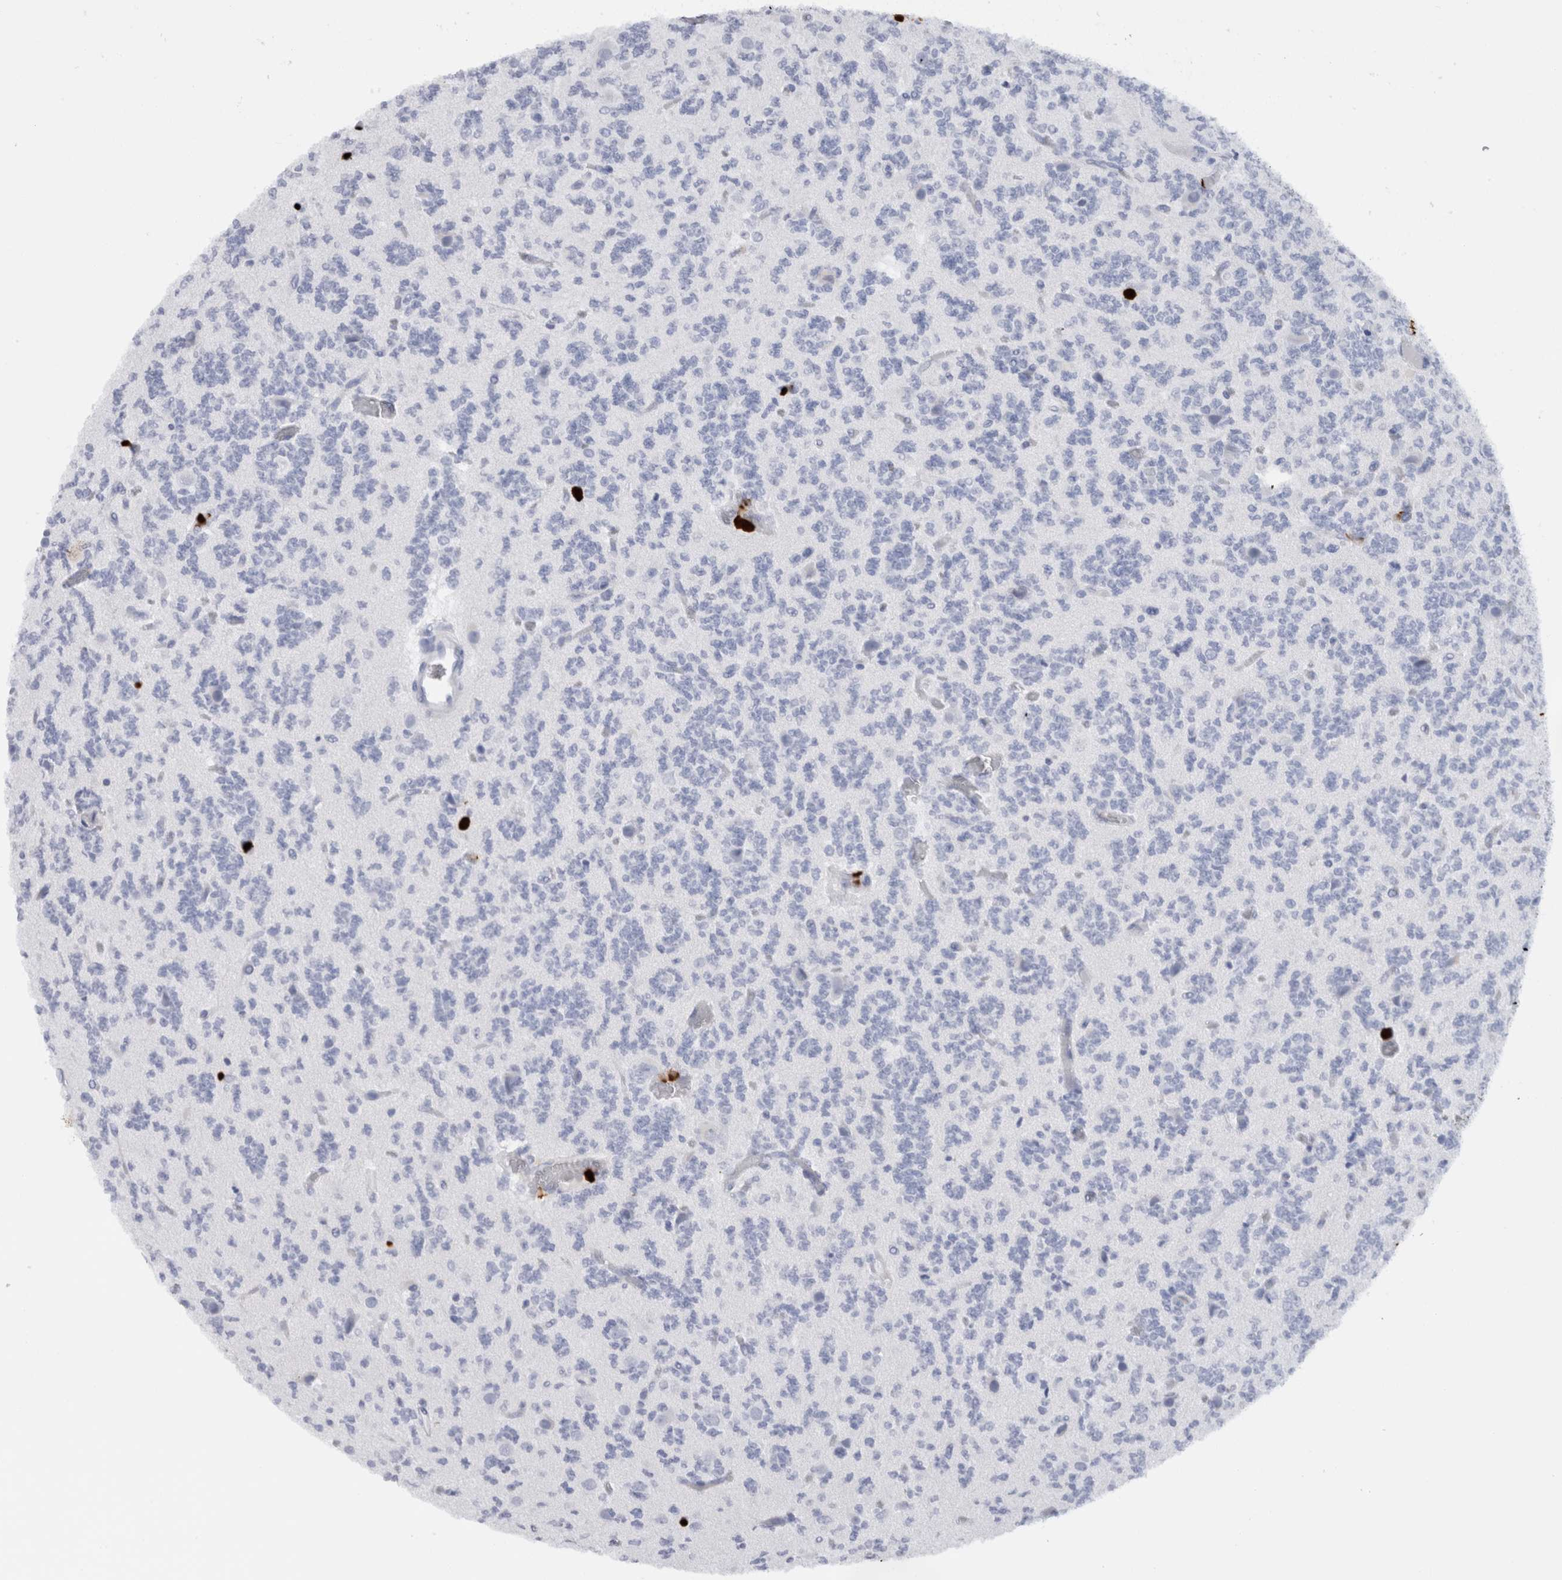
{"staining": {"intensity": "negative", "quantity": "none", "location": "none"}, "tissue": "glioma", "cell_type": "Tumor cells", "image_type": "cancer", "snomed": [{"axis": "morphology", "description": "Glioma, malignant, Low grade"}, {"axis": "topography", "description": "Brain"}], "caption": "Glioma was stained to show a protein in brown. There is no significant positivity in tumor cells.", "gene": "S100A8", "patient": {"sex": "male", "age": 38}}